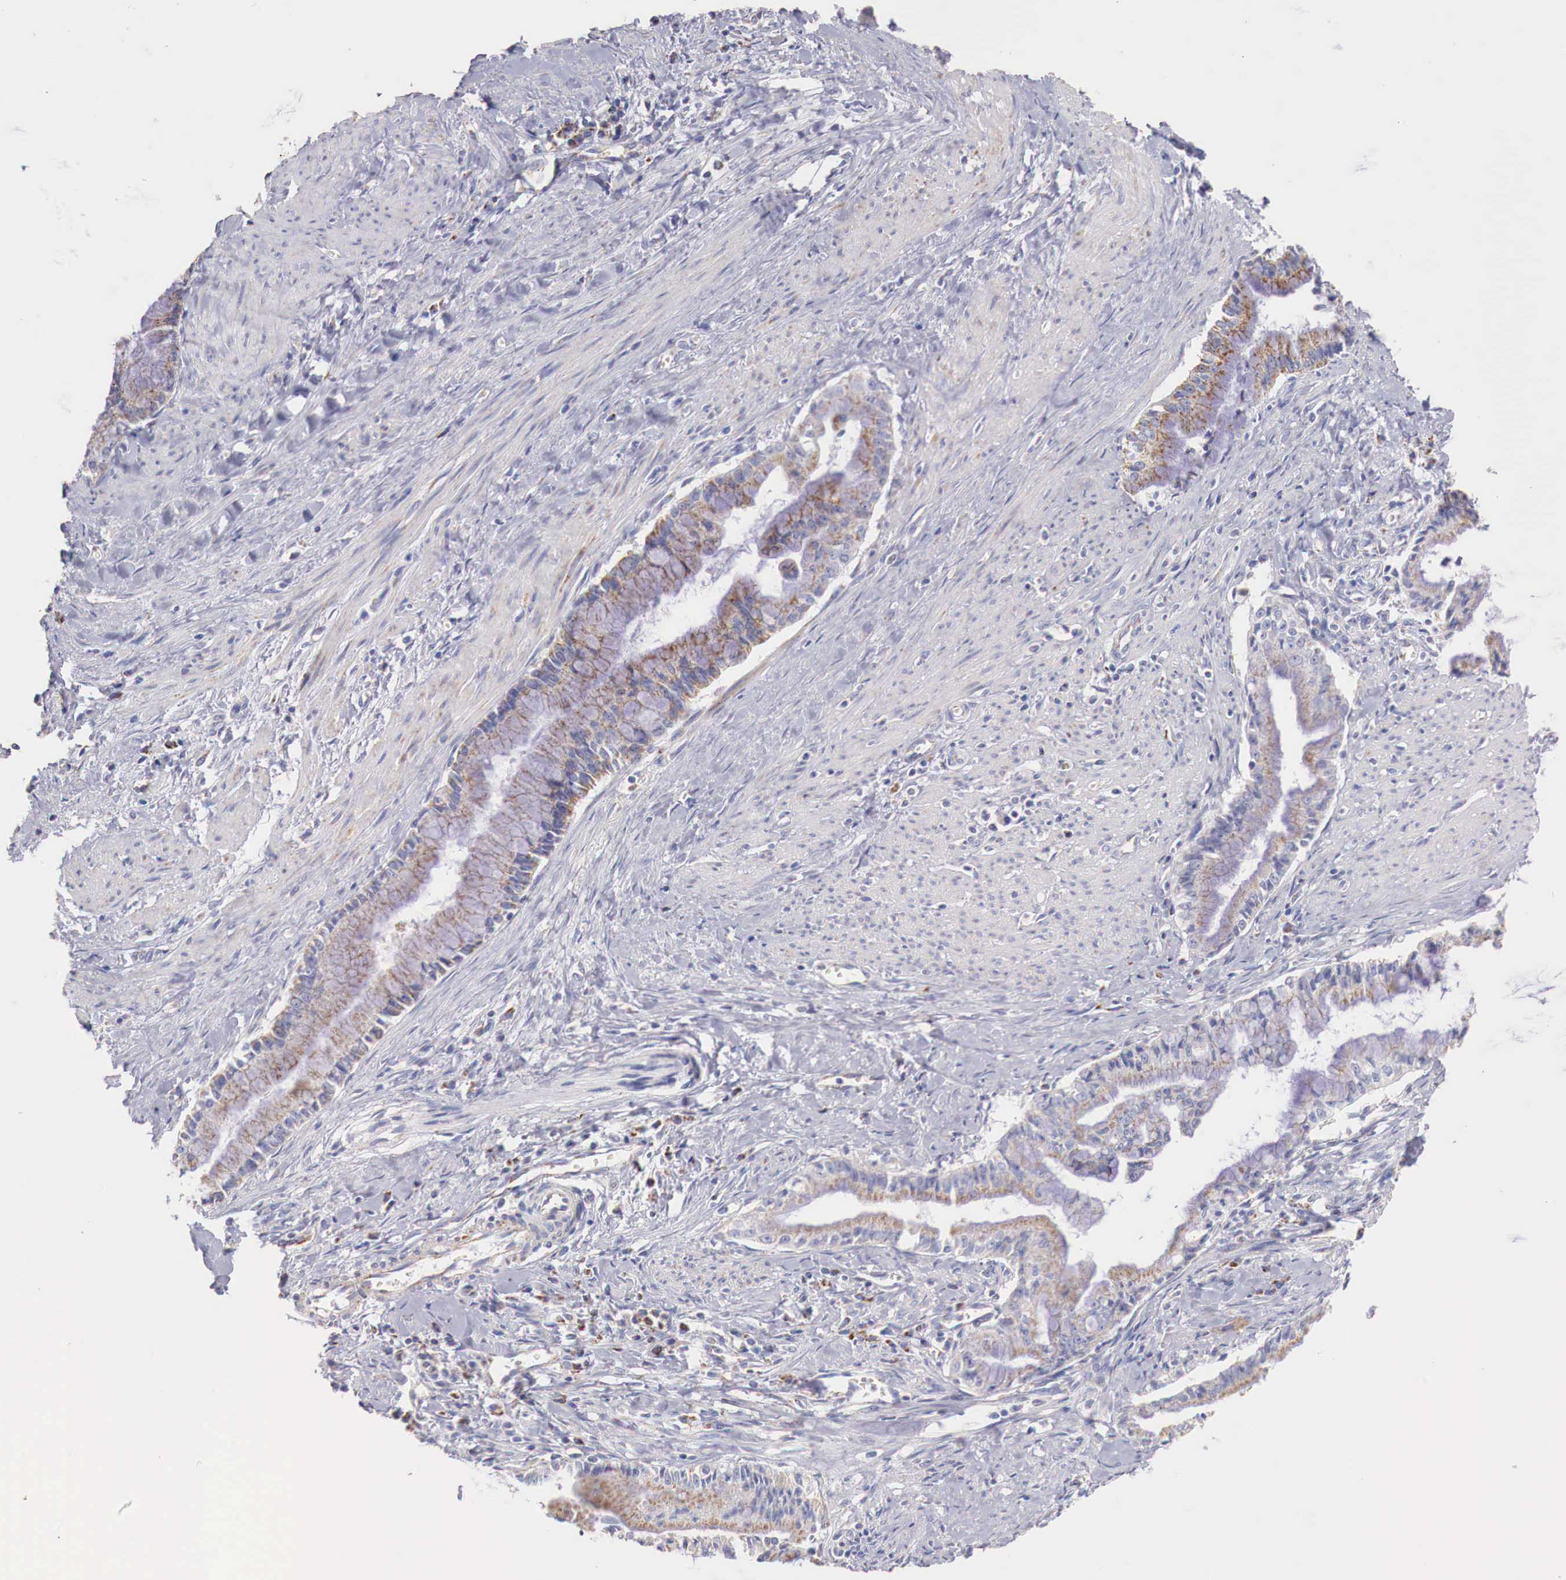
{"staining": {"intensity": "moderate", "quantity": ">75%", "location": "cytoplasmic/membranous"}, "tissue": "pancreatic cancer", "cell_type": "Tumor cells", "image_type": "cancer", "snomed": [{"axis": "morphology", "description": "Adenocarcinoma, NOS"}, {"axis": "topography", "description": "Pancreas"}], "caption": "Protein expression analysis of human adenocarcinoma (pancreatic) reveals moderate cytoplasmic/membranous staining in approximately >75% of tumor cells. (brown staining indicates protein expression, while blue staining denotes nuclei).", "gene": "IDH3G", "patient": {"sex": "male", "age": 59}}